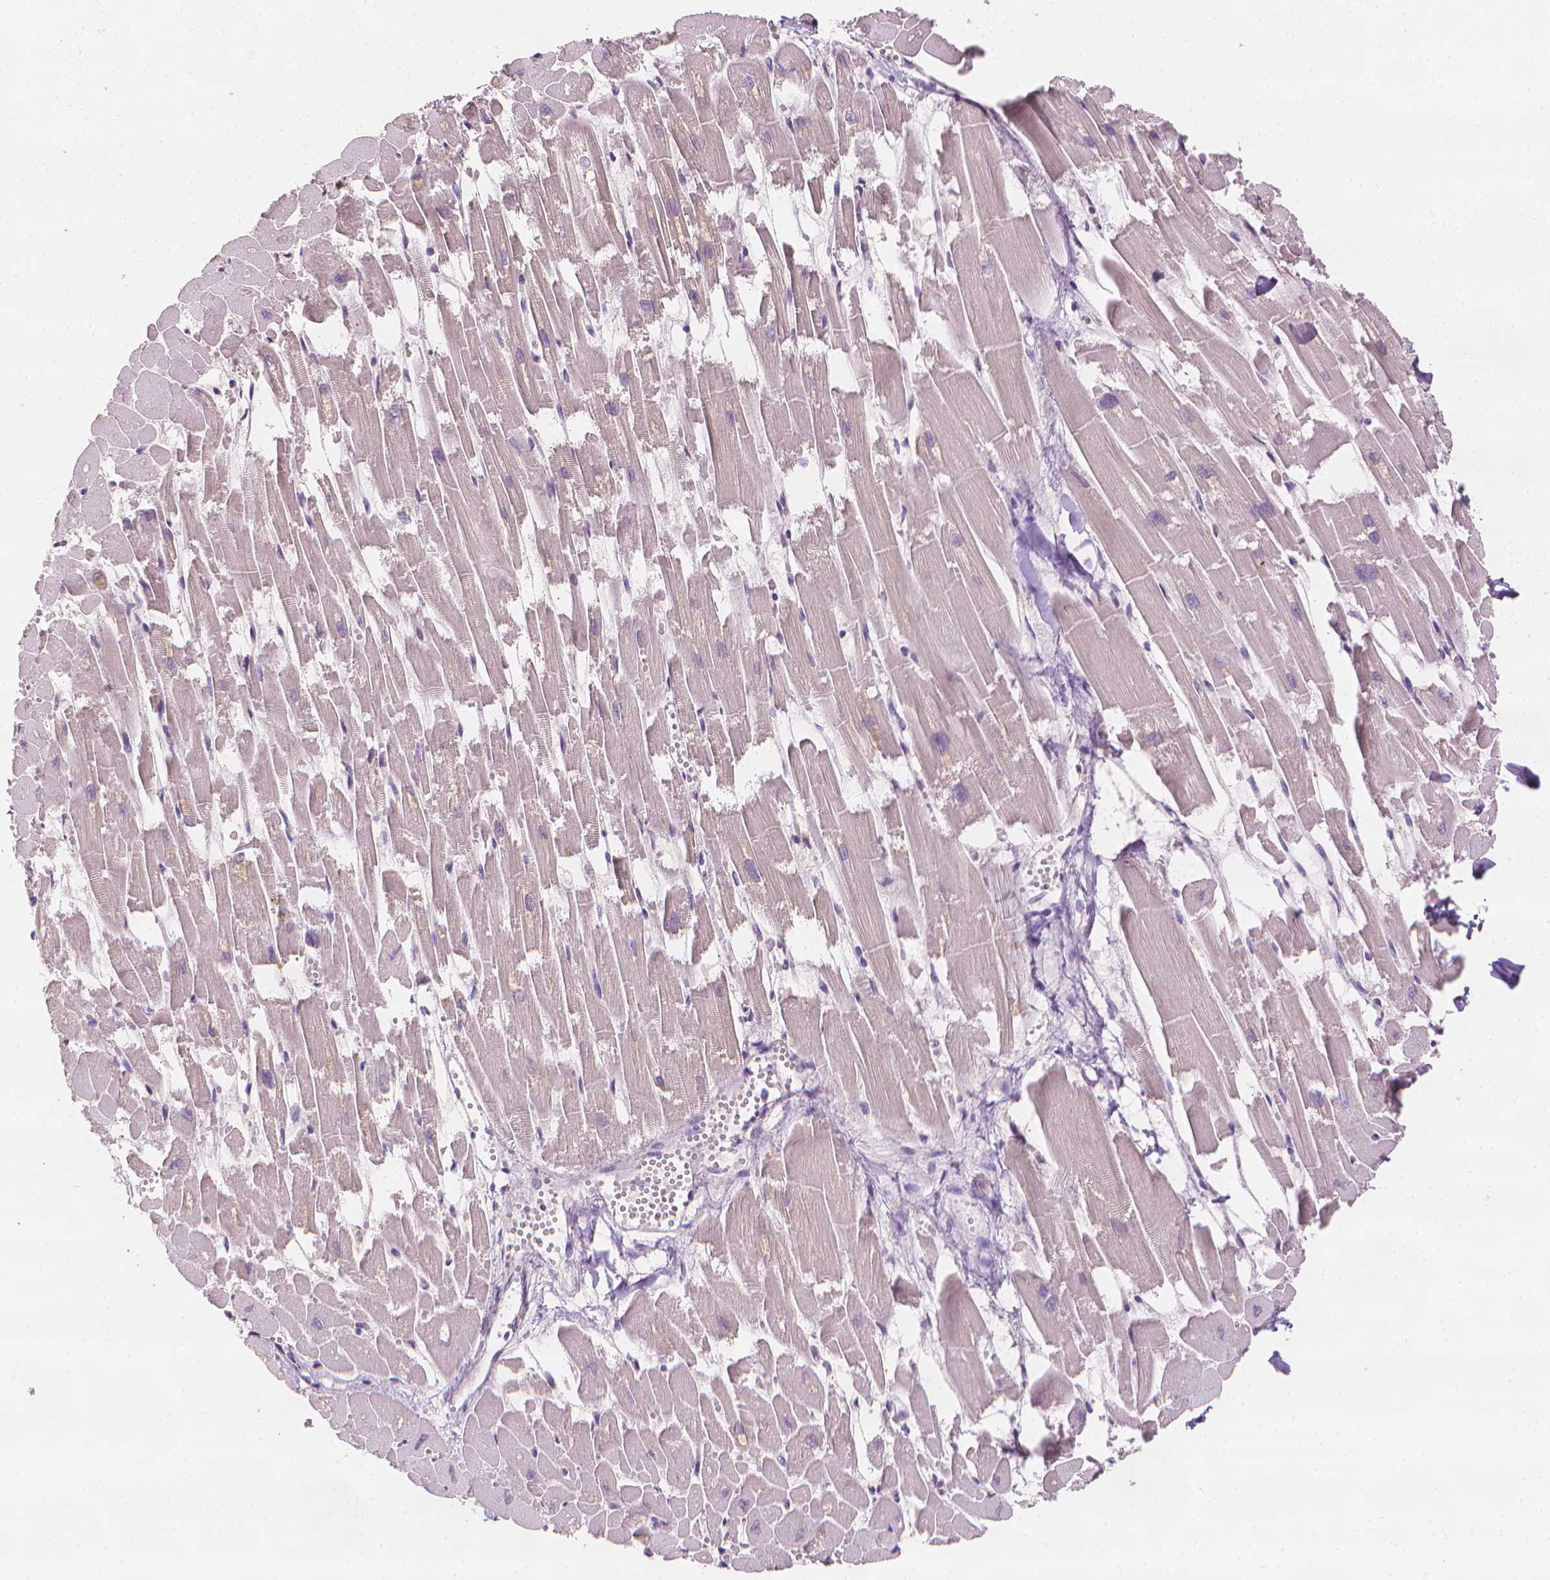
{"staining": {"intensity": "negative", "quantity": "none", "location": "none"}, "tissue": "heart muscle", "cell_type": "Cardiomyocytes", "image_type": "normal", "snomed": [{"axis": "morphology", "description": "Normal tissue, NOS"}, {"axis": "topography", "description": "Heart"}], "caption": "Immunohistochemical staining of unremarkable heart muscle exhibits no significant positivity in cardiomyocytes.", "gene": "FASN", "patient": {"sex": "female", "age": 52}}